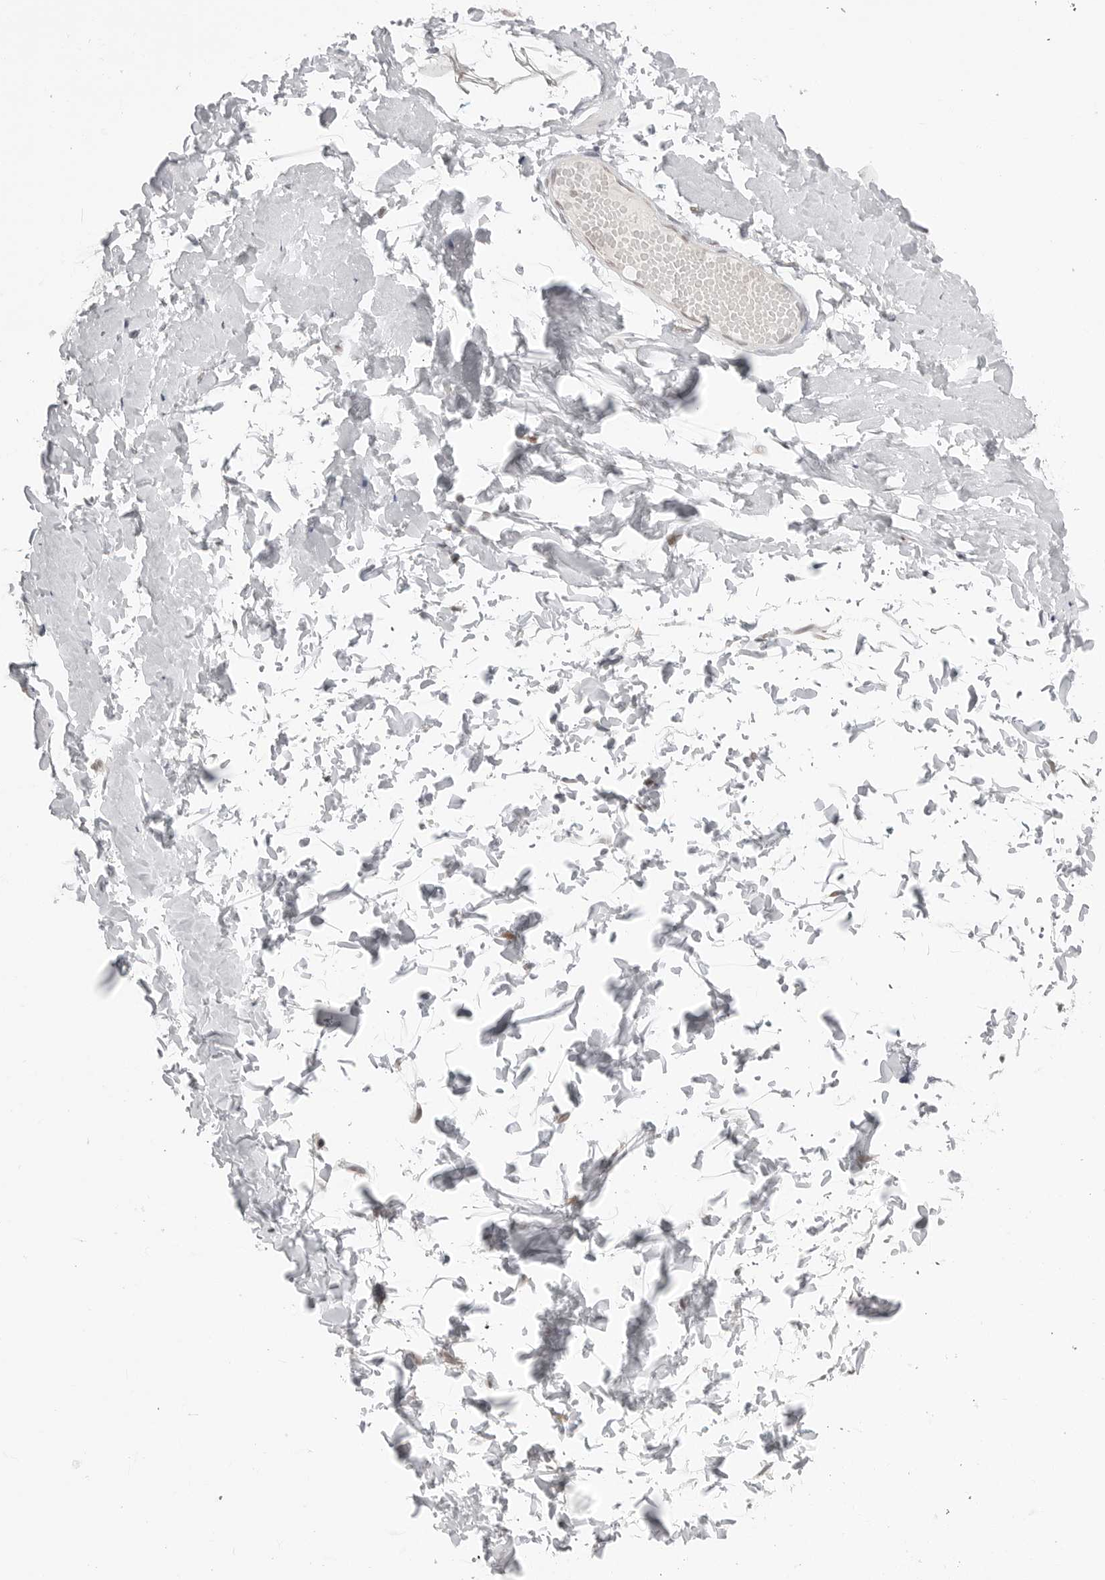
{"staining": {"intensity": "negative", "quantity": "none", "location": "none"}, "tissue": "adipose tissue", "cell_type": "Adipocytes", "image_type": "normal", "snomed": [{"axis": "morphology", "description": "Normal tissue, NOS"}, {"axis": "topography", "description": "Adipose tissue"}, {"axis": "topography", "description": "Vascular tissue"}, {"axis": "topography", "description": "Peripheral nerve tissue"}], "caption": "DAB (3,3'-diaminobenzidine) immunohistochemical staining of unremarkable human adipose tissue exhibits no significant staining in adipocytes.", "gene": "PPP2R5C", "patient": {"sex": "male", "age": 25}}